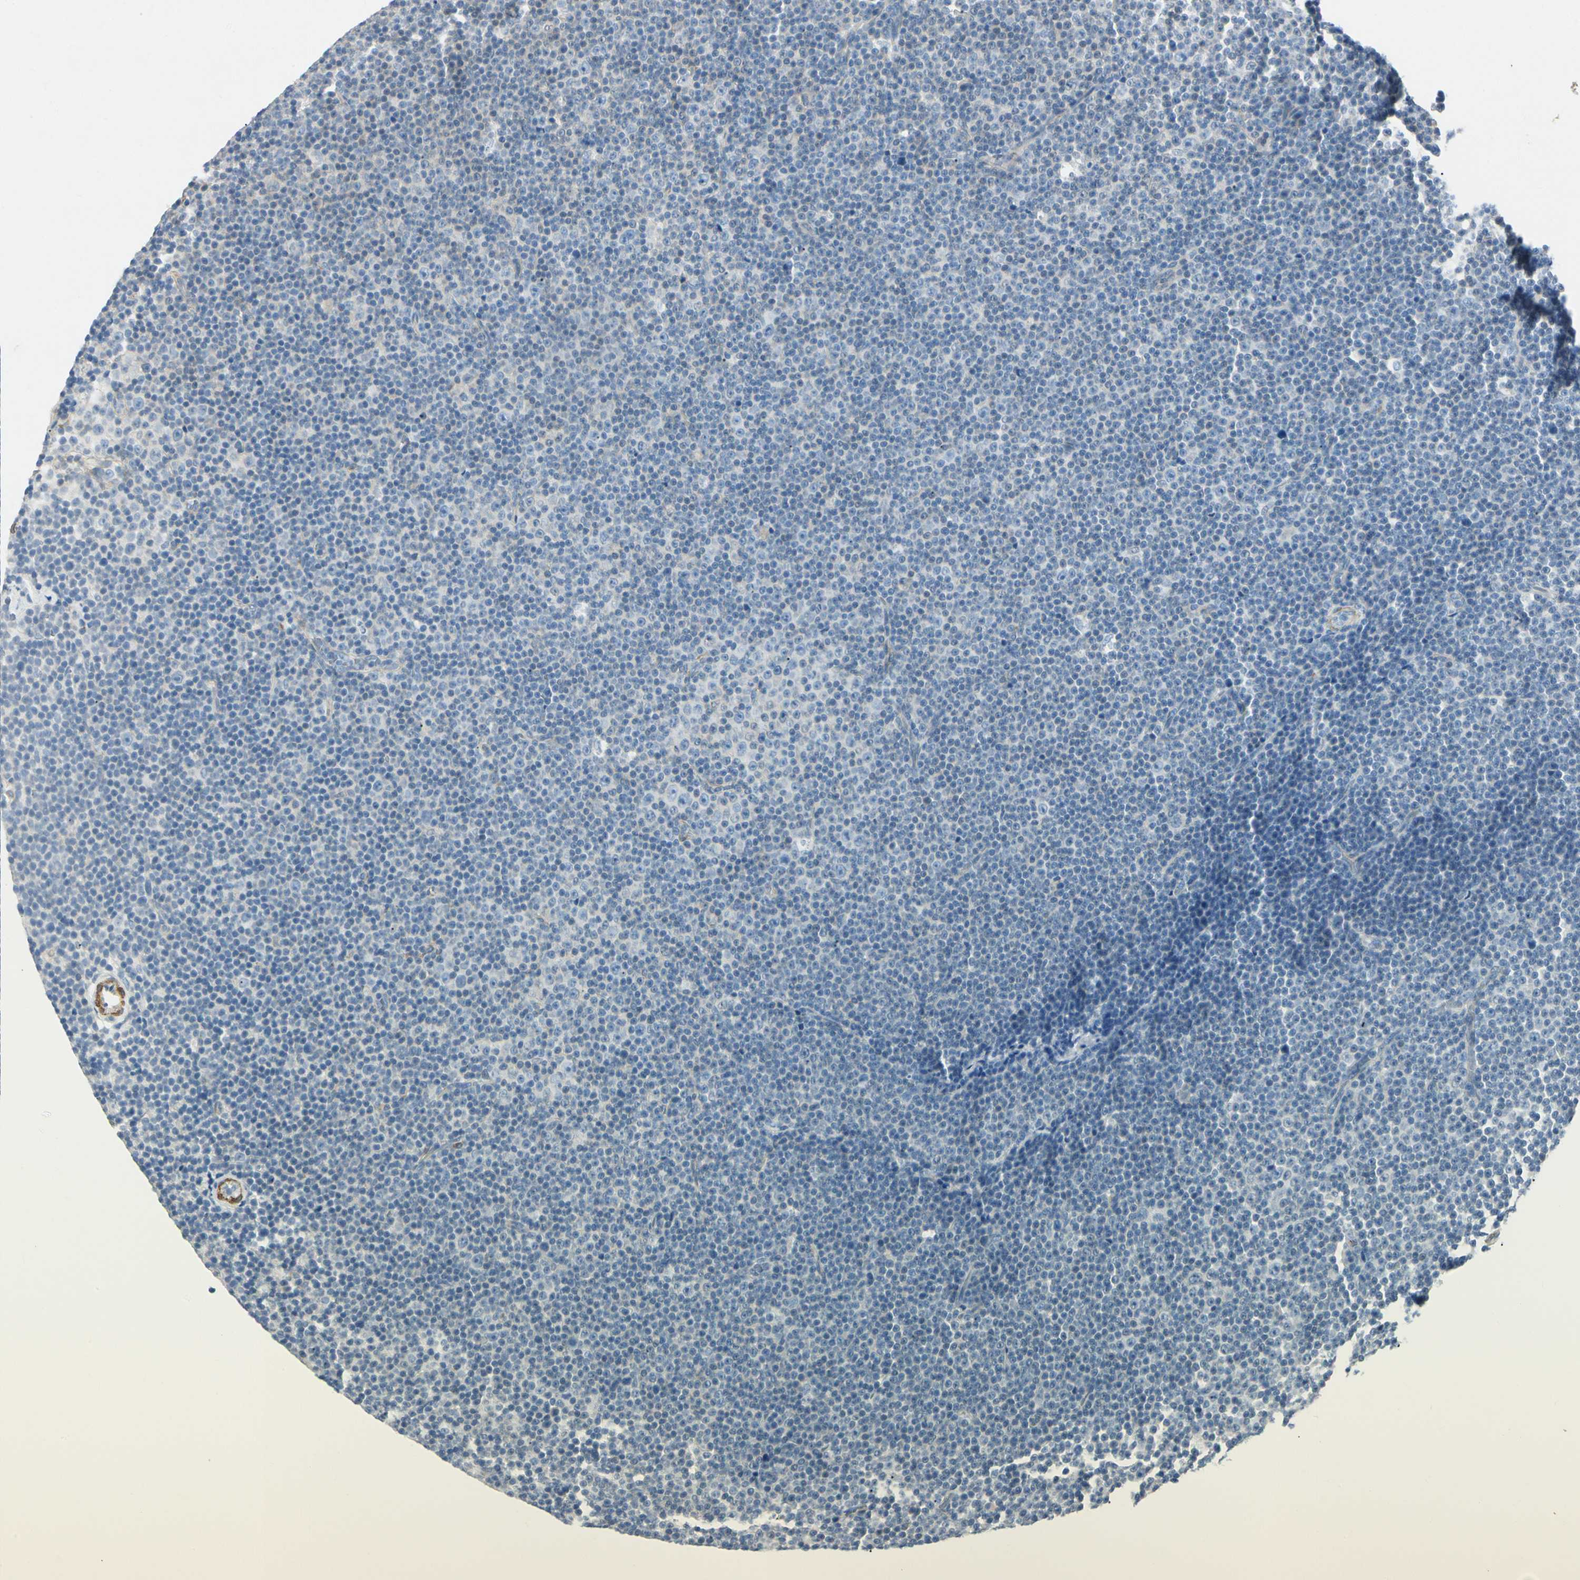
{"staining": {"intensity": "negative", "quantity": "none", "location": "none"}, "tissue": "lymphoma", "cell_type": "Tumor cells", "image_type": "cancer", "snomed": [{"axis": "morphology", "description": "Malignant lymphoma, non-Hodgkin's type, Low grade"}, {"axis": "topography", "description": "Lymph node"}], "caption": "Protein analysis of lymphoma exhibits no significant staining in tumor cells.", "gene": "AMPH", "patient": {"sex": "female", "age": 67}}